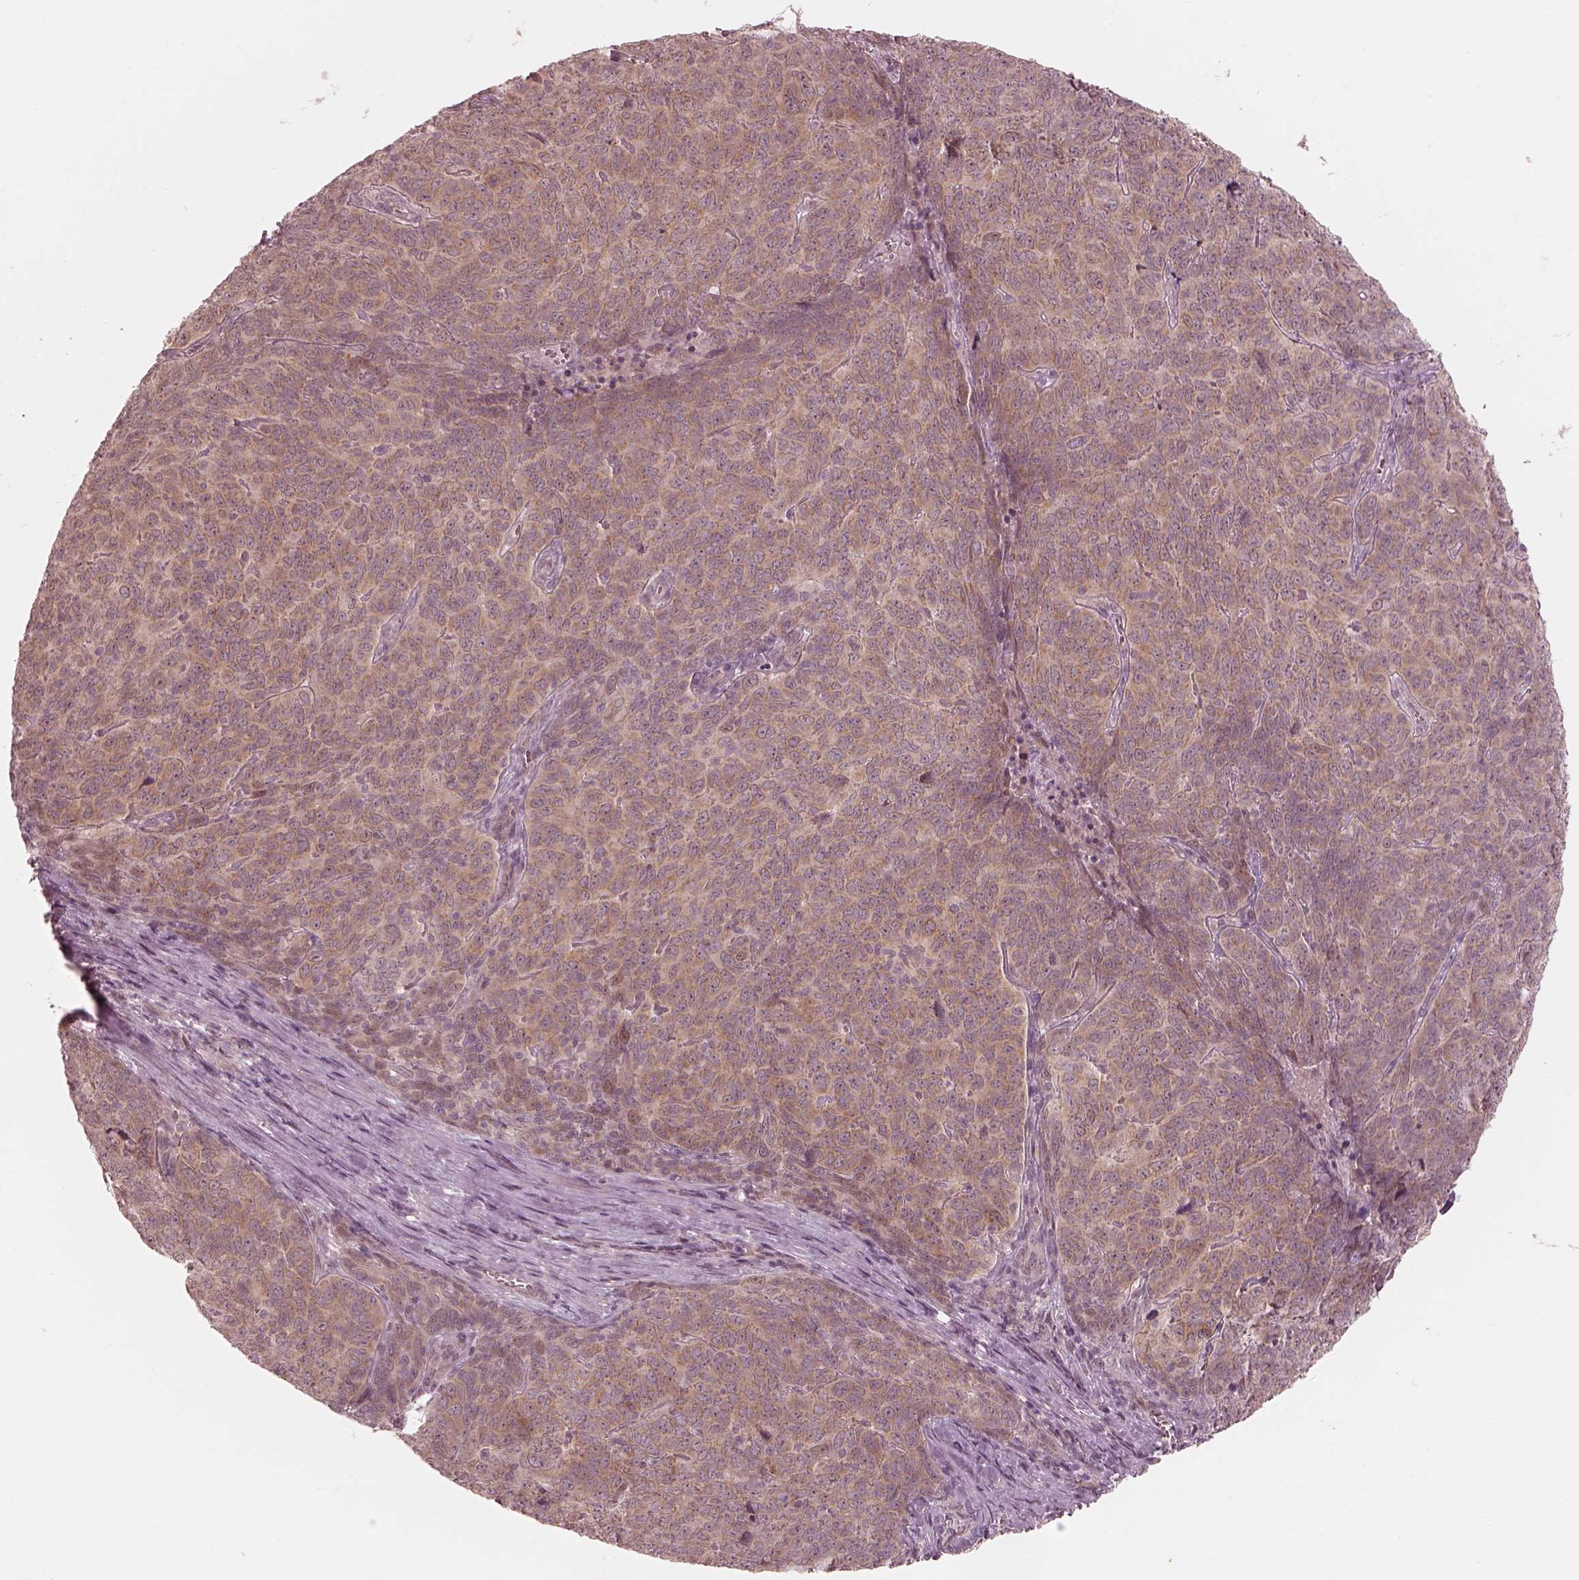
{"staining": {"intensity": "weak", "quantity": ">75%", "location": "cytoplasmic/membranous"}, "tissue": "skin cancer", "cell_type": "Tumor cells", "image_type": "cancer", "snomed": [{"axis": "morphology", "description": "Squamous cell carcinoma, NOS"}, {"axis": "topography", "description": "Skin"}, {"axis": "topography", "description": "Anal"}], "caption": "This is an image of IHC staining of skin squamous cell carcinoma, which shows weak expression in the cytoplasmic/membranous of tumor cells.", "gene": "IQCB1", "patient": {"sex": "female", "age": 51}}